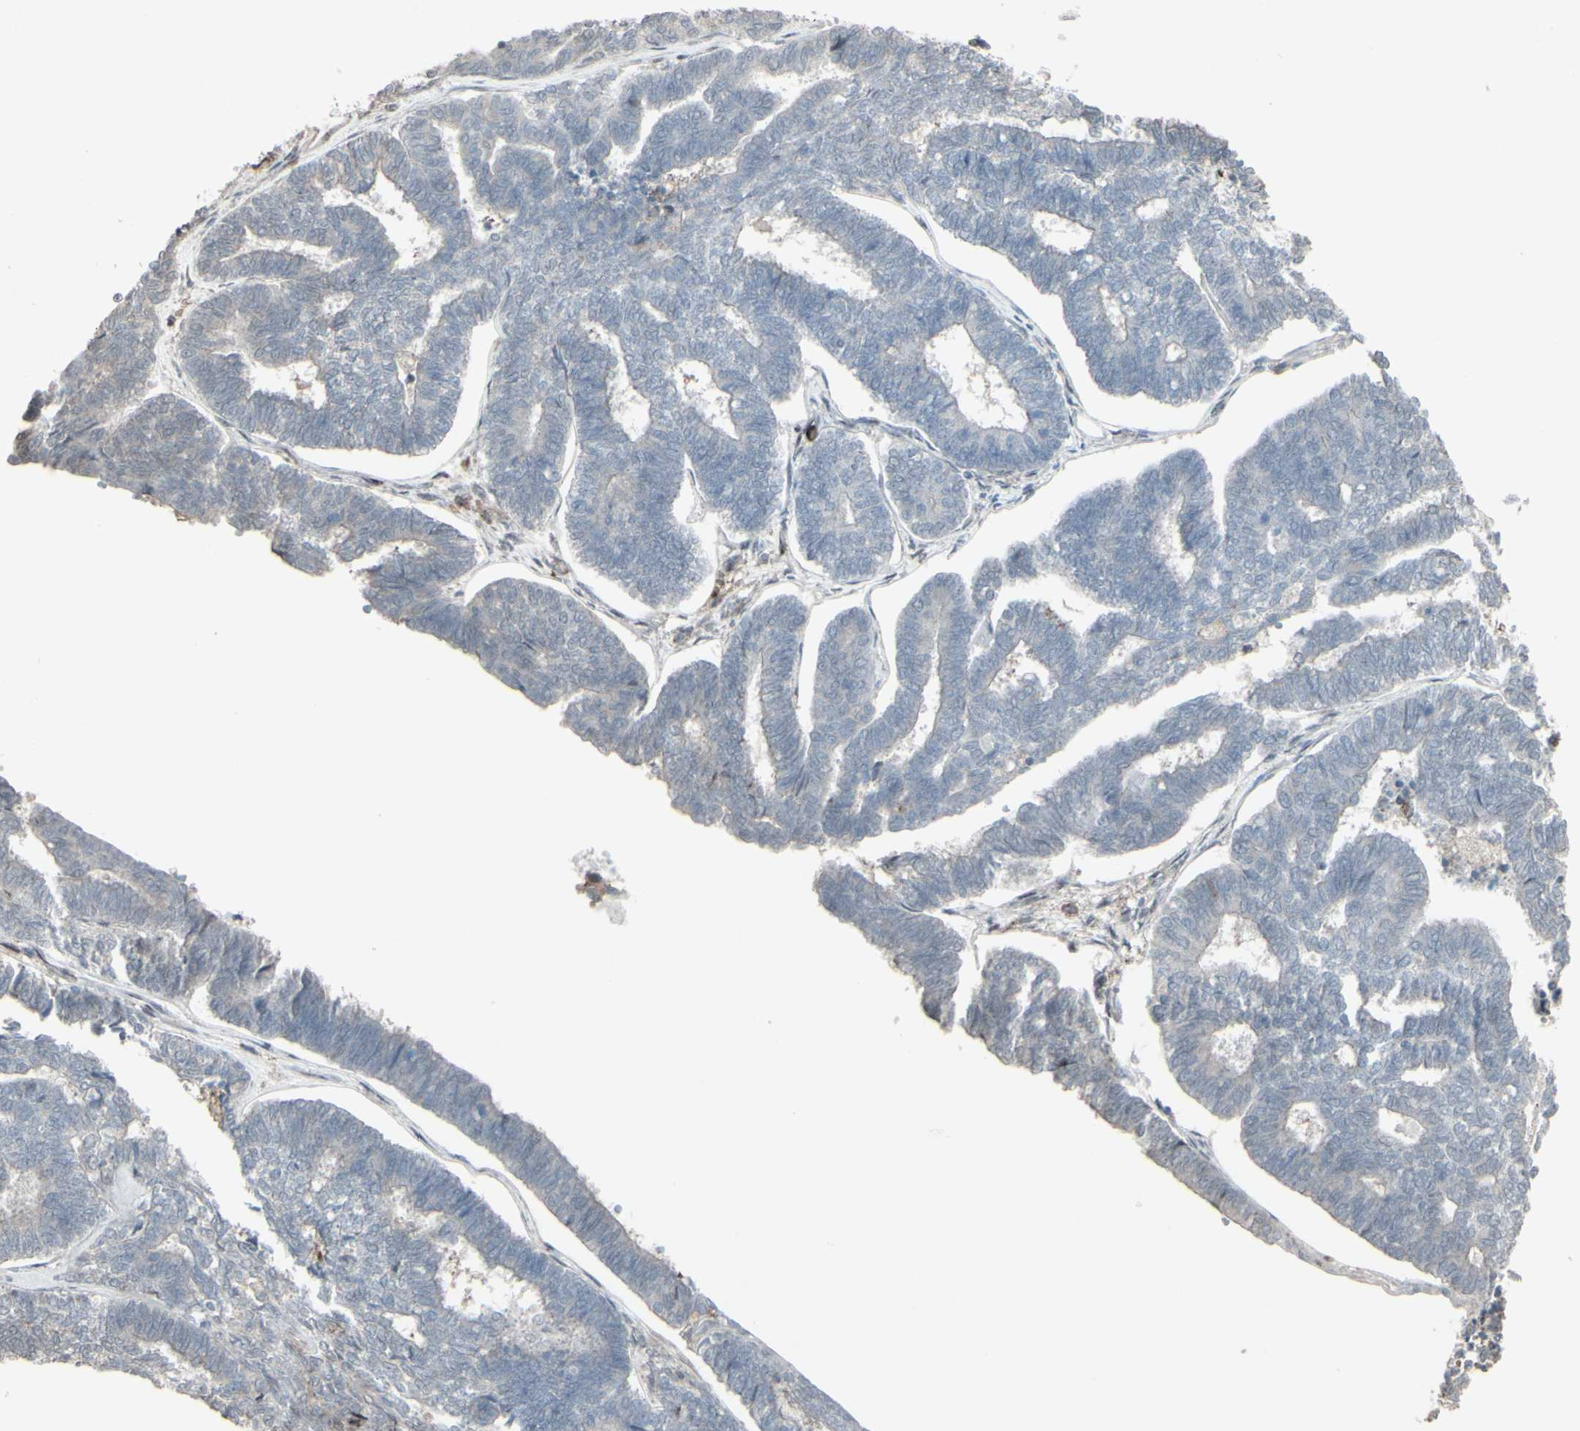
{"staining": {"intensity": "negative", "quantity": "none", "location": "none"}, "tissue": "endometrial cancer", "cell_type": "Tumor cells", "image_type": "cancer", "snomed": [{"axis": "morphology", "description": "Adenocarcinoma, NOS"}, {"axis": "topography", "description": "Endometrium"}], "caption": "A micrograph of endometrial cancer (adenocarcinoma) stained for a protein displays no brown staining in tumor cells.", "gene": "CD33", "patient": {"sex": "female", "age": 70}}